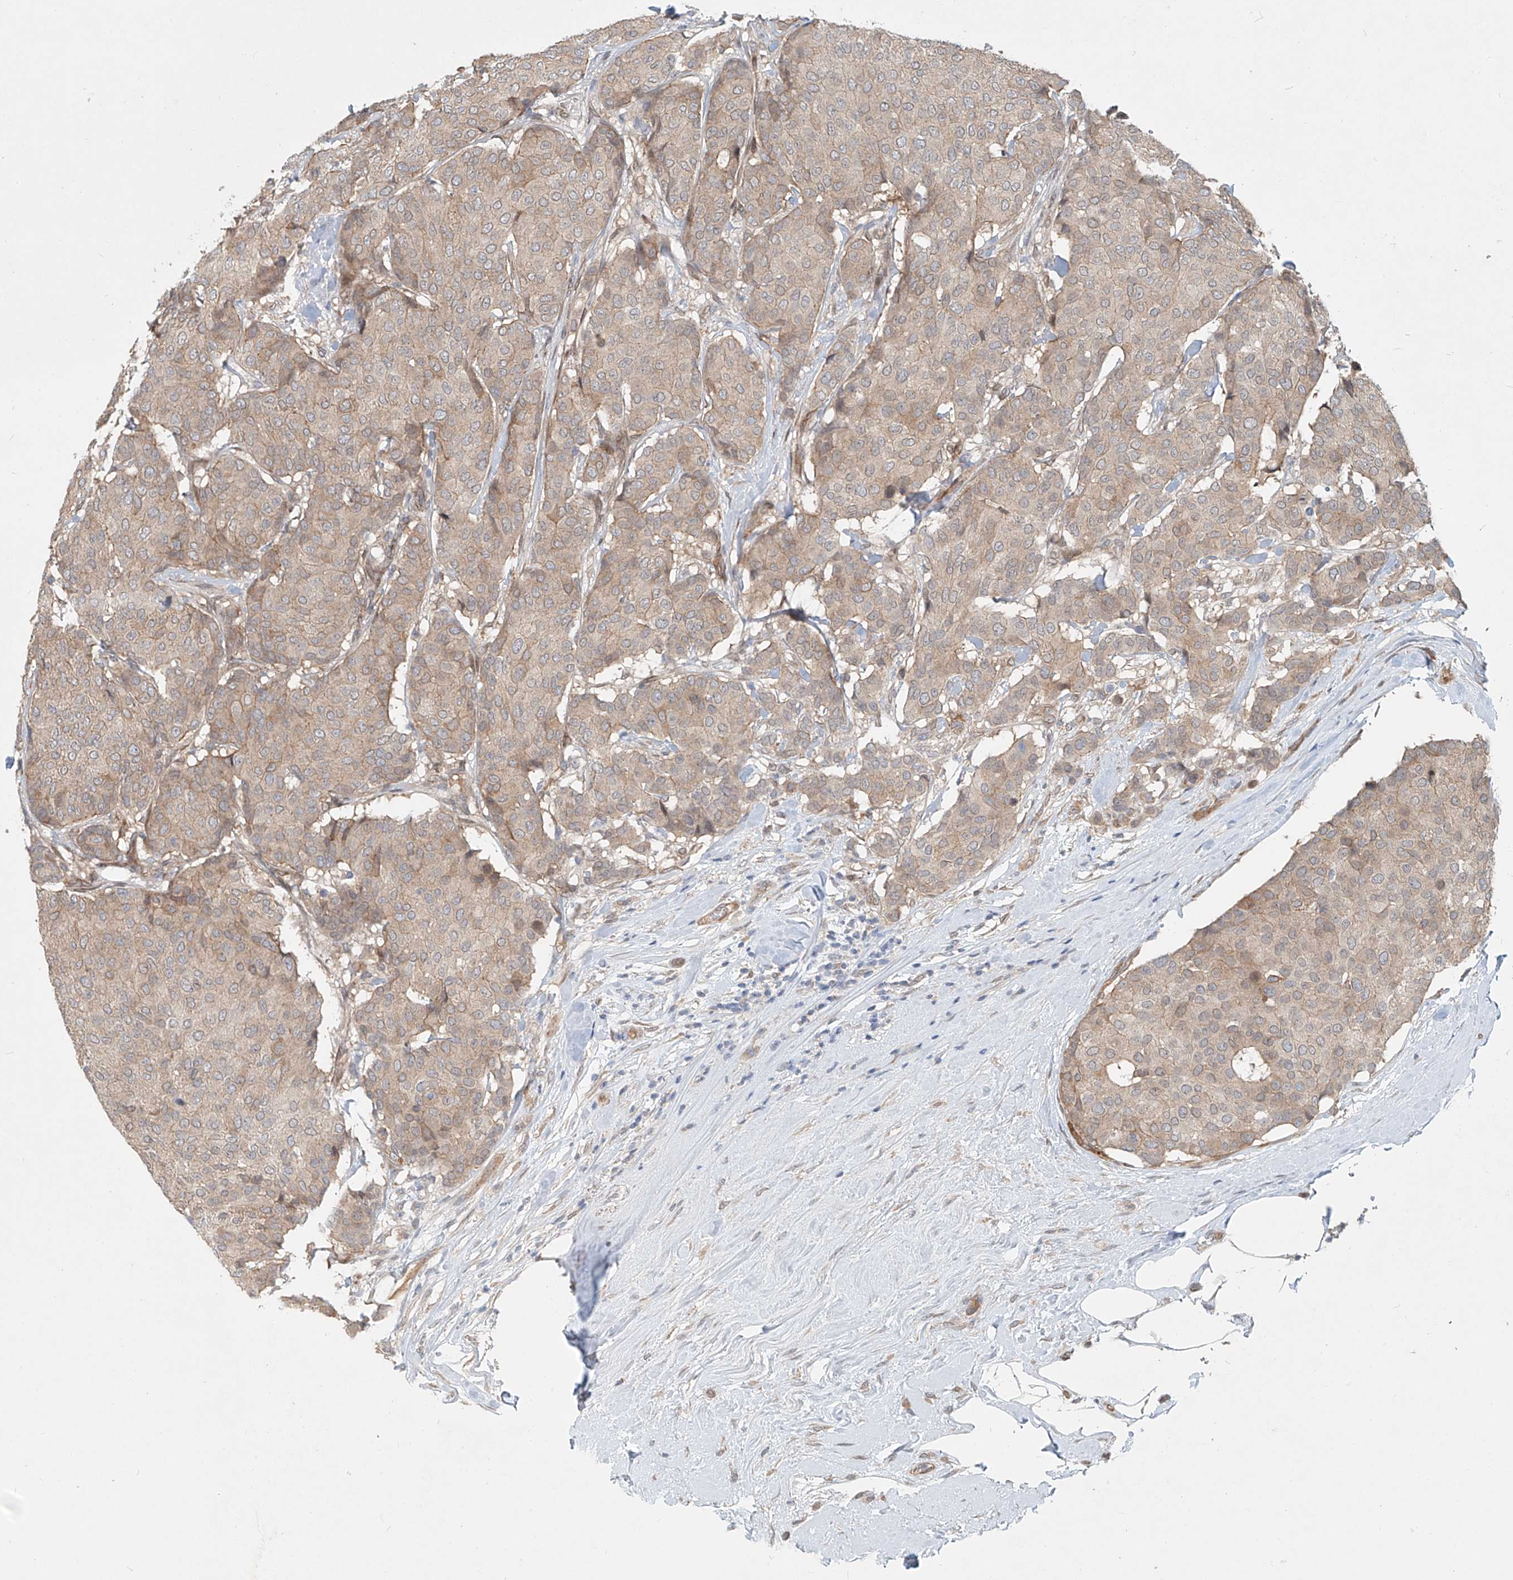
{"staining": {"intensity": "weak", "quantity": "<25%", "location": "cytoplasmic/membranous"}, "tissue": "breast cancer", "cell_type": "Tumor cells", "image_type": "cancer", "snomed": [{"axis": "morphology", "description": "Duct carcinoma"}, {"axis": "topography", "description": "Breast"}], "caption": "This is an immunohistochemistry micrograph of breast infiltrating ductal carcinoma. There is no positivity in tumor cells.", "gene": "SASH1", "patient": {"sex": "female", "age": 75}}